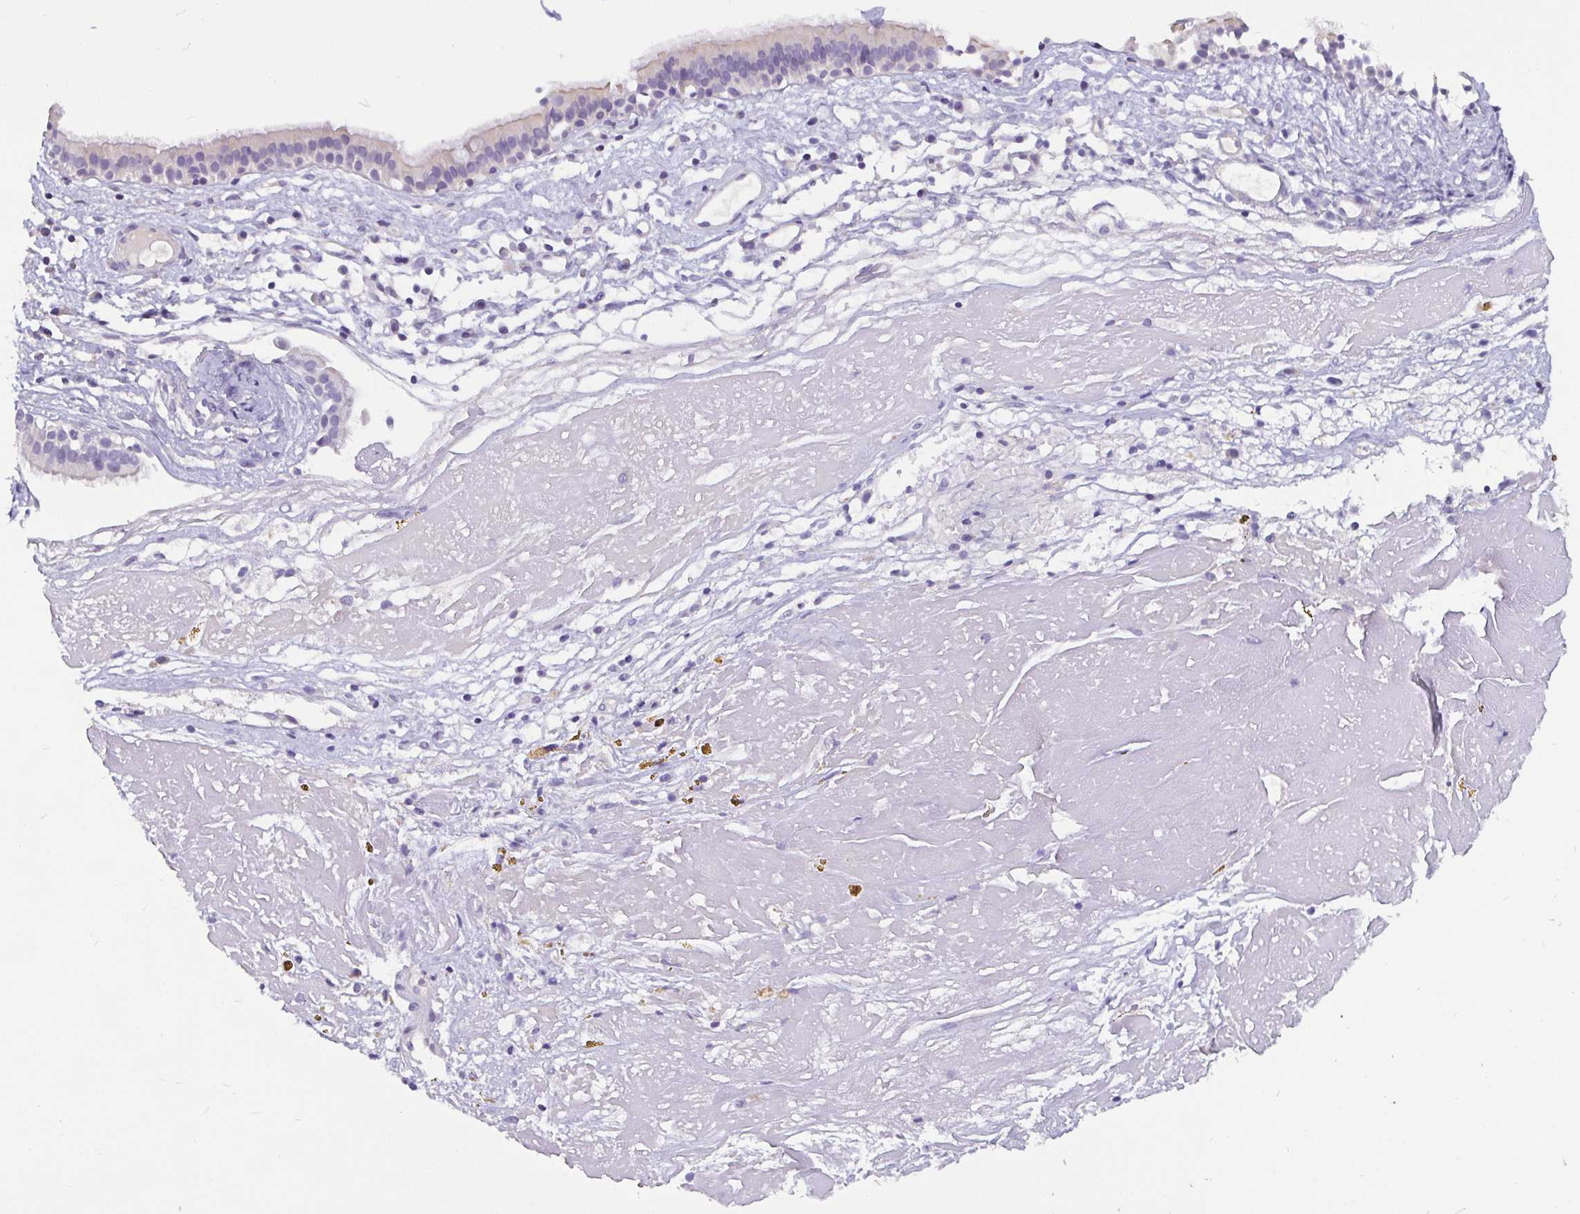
{"staining": {"intensity": "negative", "quantity": "none", "location": "none"}, "tissue": "nasopharynx", "cell_type": "Respiratory epithelial cells", "image_type": "normal", "snomed": [{"axis": "morphology", "description": "Normal tissue, NOS"}, {"axis": "topography", "description": "Nasopharynx"}], "caption": "Immunohistochemical staining of benign human nasopharynx shows no significant staining in respiratory epithelial cells. Nuclei are stained in blue.", "gene": "ADAMTS6", "patient": {"sex": "male", "age": 24}}